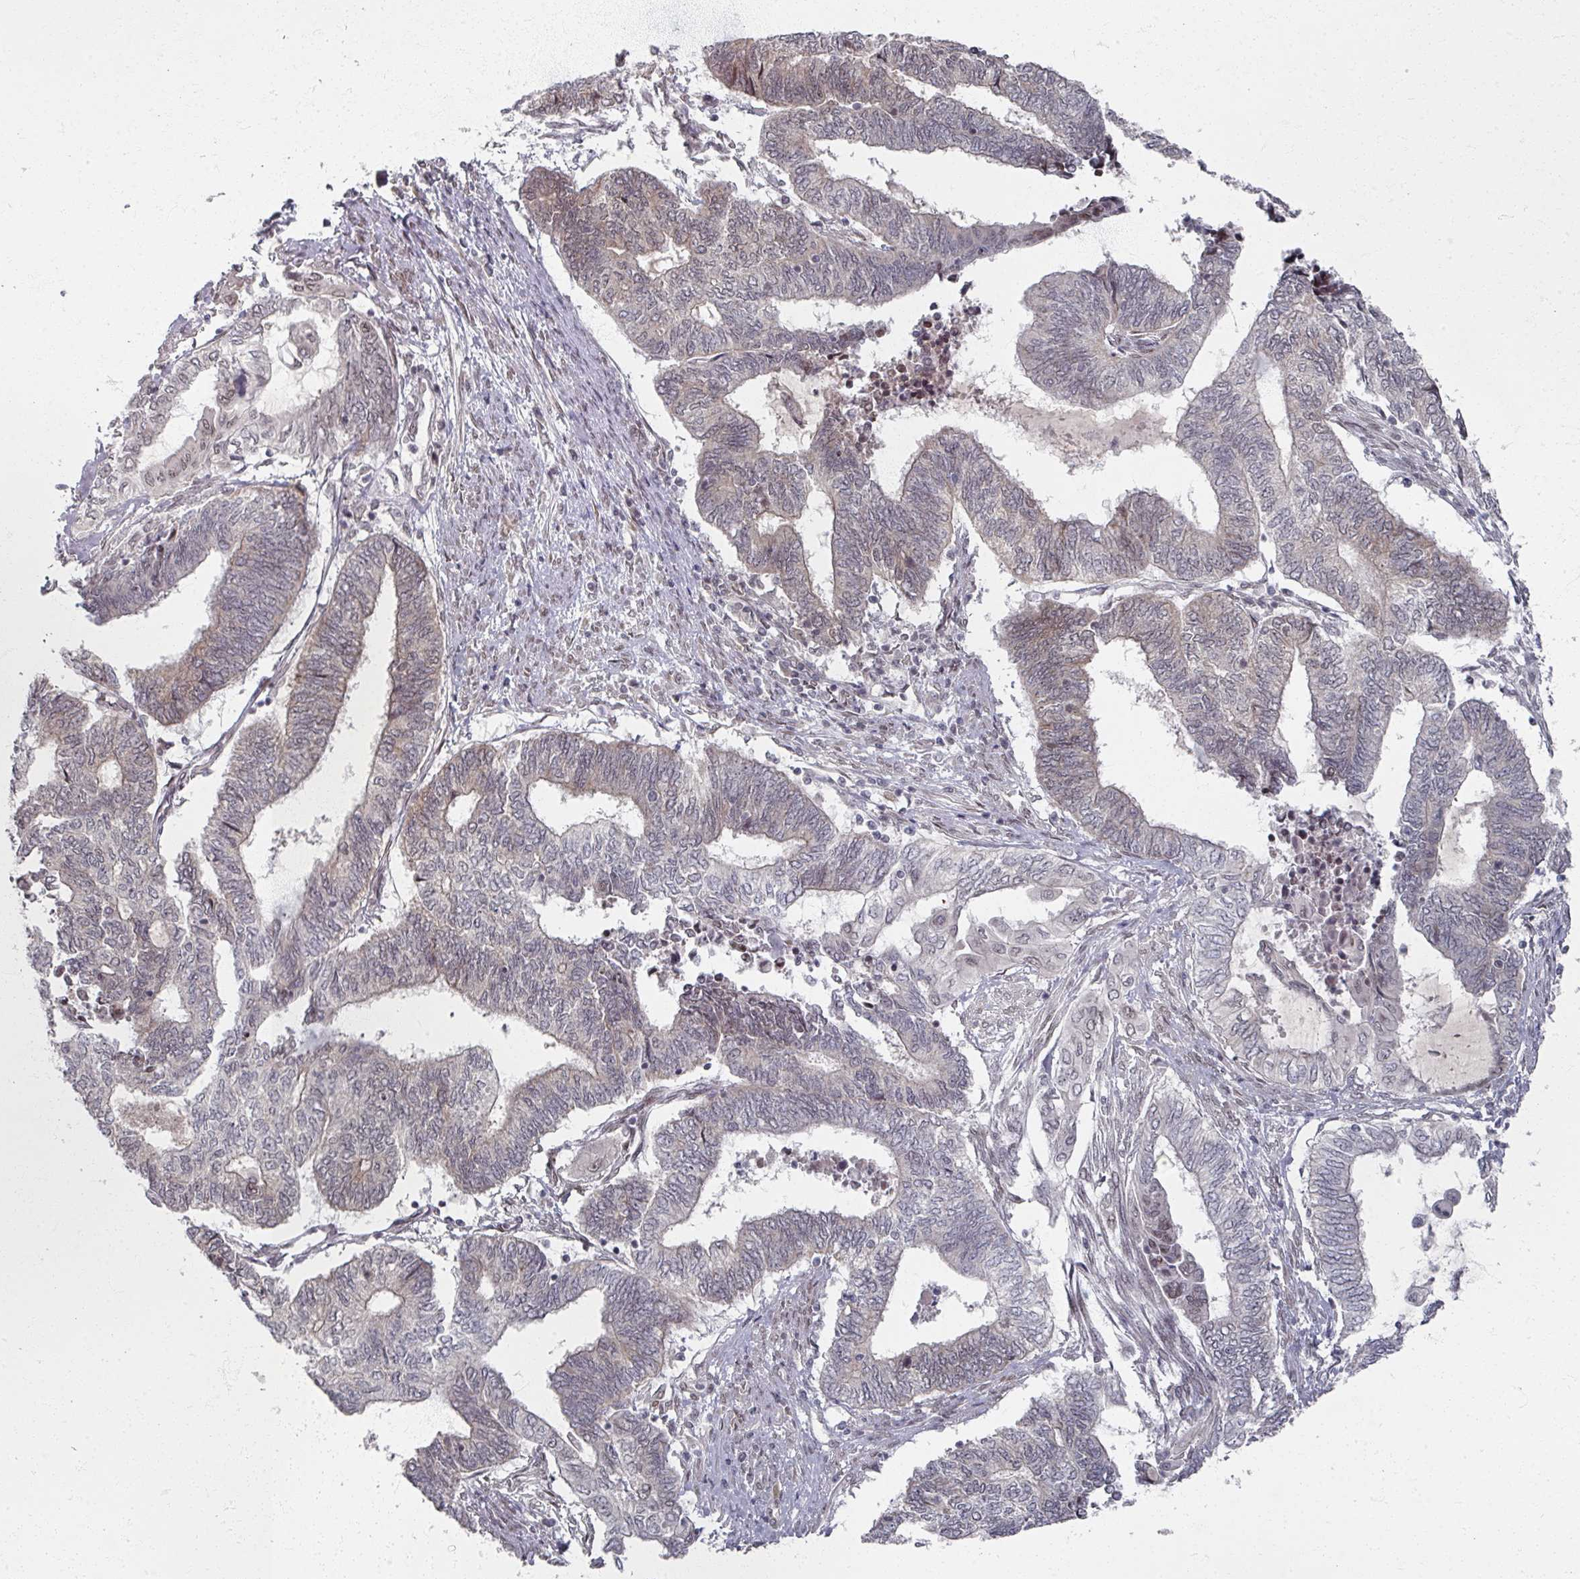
{"staining": {"intensity": "weak", "quantity": "25%-75%", "location": "nuclear"}, "tissue": "endometrial cancer", "cell_type": "Tumor cells", "image_type": "cancer", "snomed": [{"axis": "morphology", "description": "Adenocarcinoma, NOS"}, {"axis": "topography", "description": "Uterus"}, {"axis": "topography", "description": "Endometrium"}], "caption": "DAB immunohistochemical staining of endometrial cancer exhibits weak nuclear protein expression in approximately 25%-75% of tumor cells.", "gene": "PSKH1", "patient": {"sex": "female", "age": 70}}